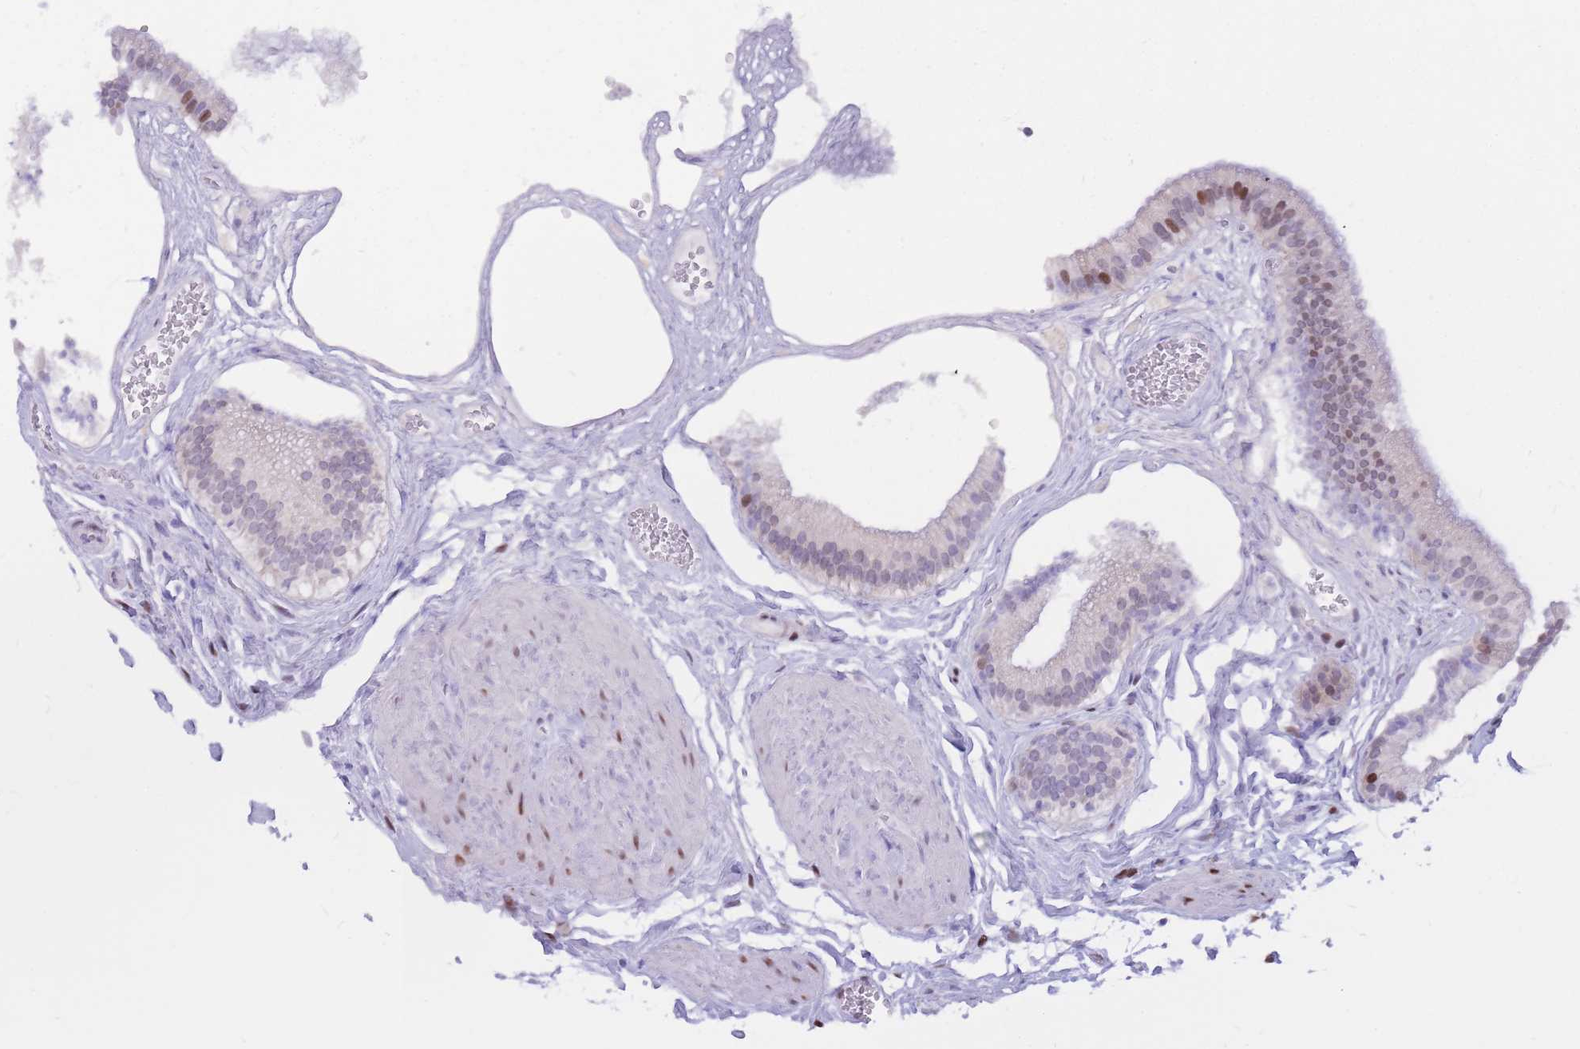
{"staining": {"intensity": "moderate", "quantity": "25%-75%", "location": "nuclear"}, "tissue": "gallbladder", "cell_type": "Glandular cells", "image_type": "normal", "snomed": [{"axis": "morphology", "description": "Normal tissue, NOS"}, {"axis": "topography", "description": "Gallbladder"}], "caption": "Protein analysis of unremarkable gallbladder exhibits moderate nuclear staining in about 25%-75% of glandular cells. (Brightfield microscopy of DAB IHC at high magnification).", "gene": "NASP", "patient": {"sex": "female", "age": 54}}